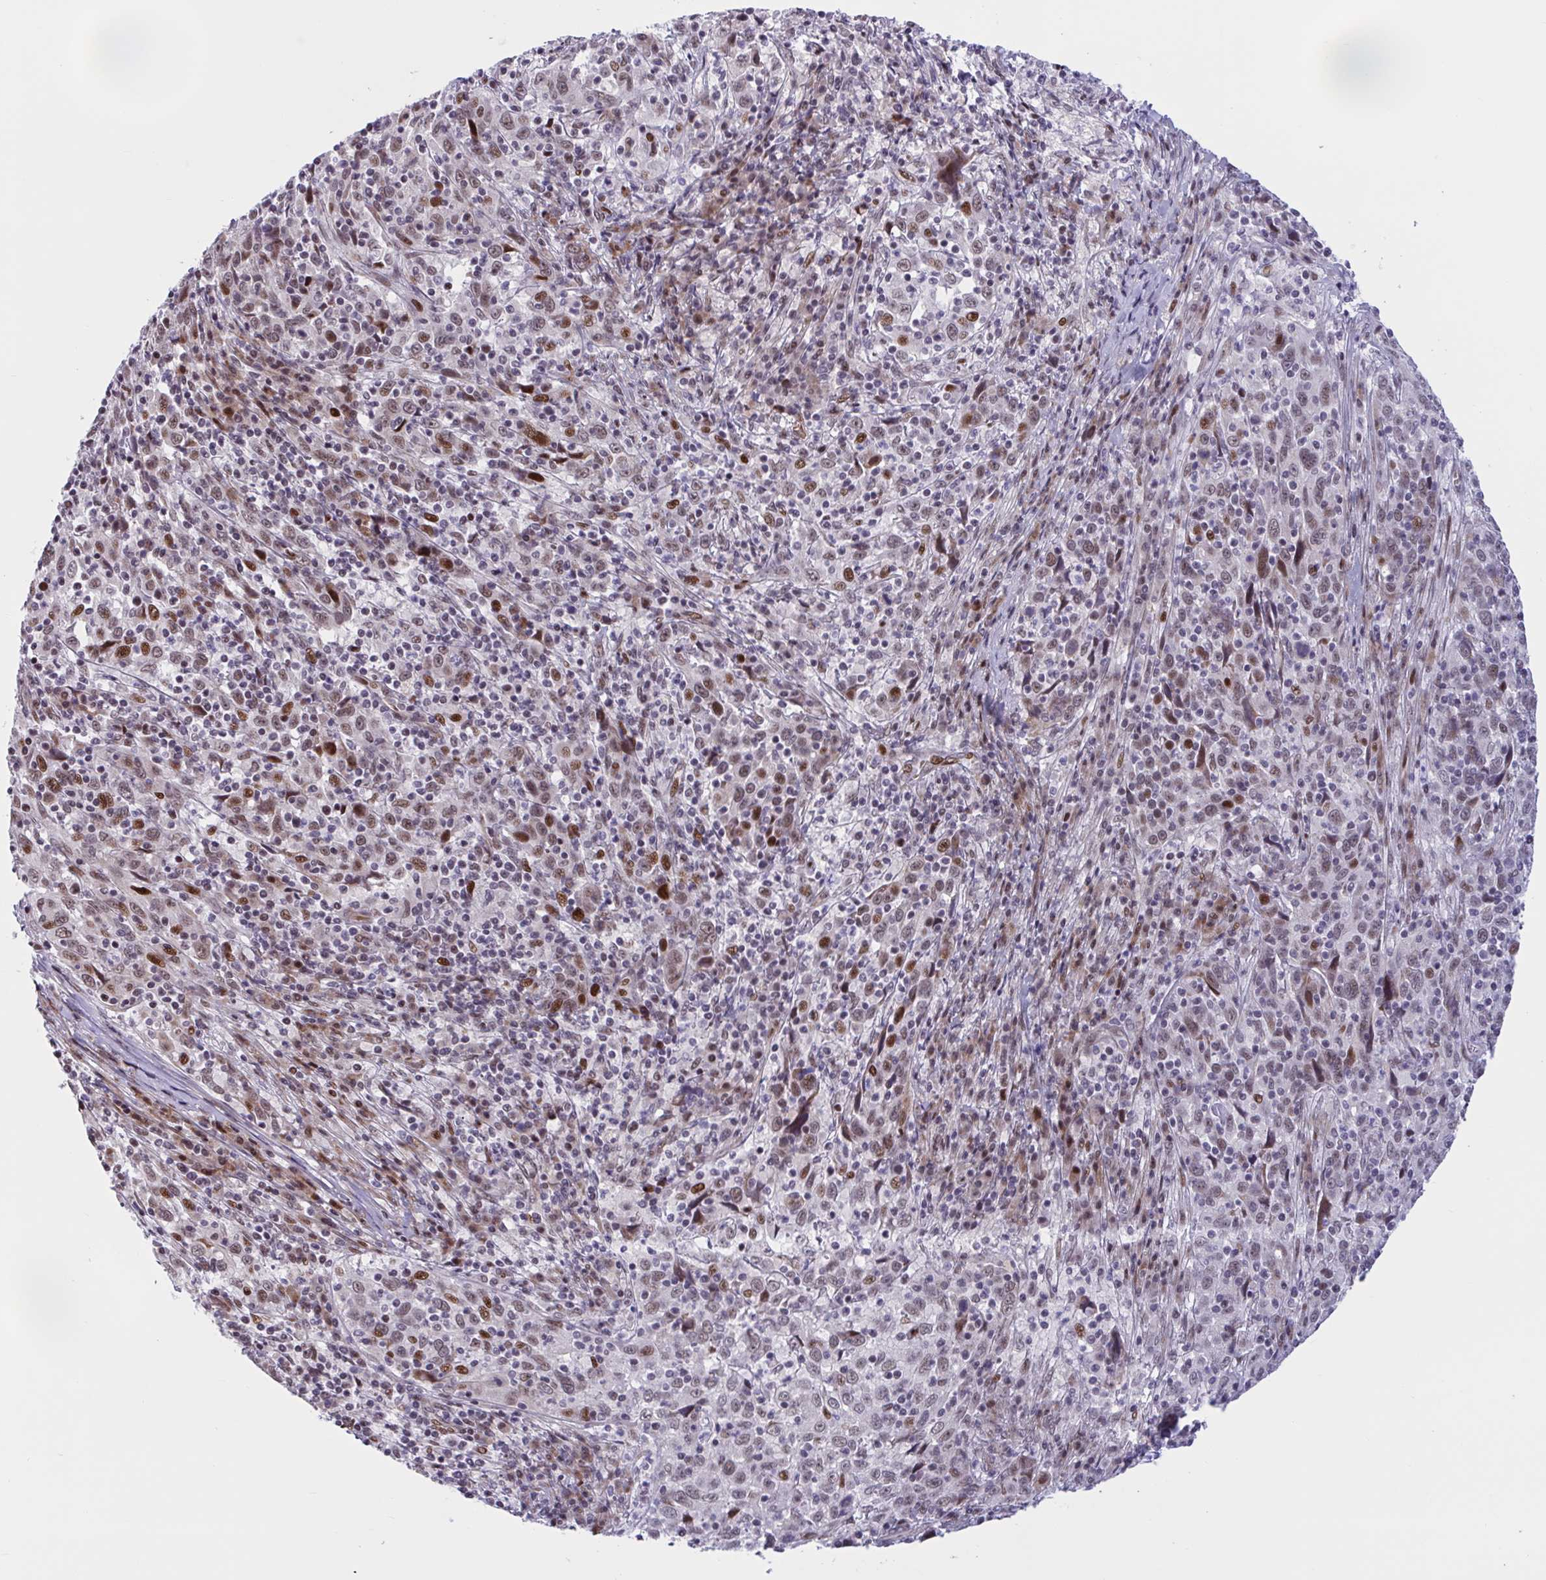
{"staining": {"intensity": "moderate", "quantity": ">75%", "location": "nuclear"}, "tissue": "cervical cancer", "cell_type": "Tumor cells", "image_type": "cancer", "snomed": [{"axis": "morphology", "description": "Squamous cell carcinoma, NOS"}, {"axis": "topography", "description": "Cervix"}], "caption": "Immunohistochemistry (IHC) micrograph of cervical cancer stained for a protein (brown), which reveals medium levels of moderate nuclear positivity in approximately >75% of tumor cells.", "gene": "RBL1", "patient": {"sex": "female", "age": 46}}